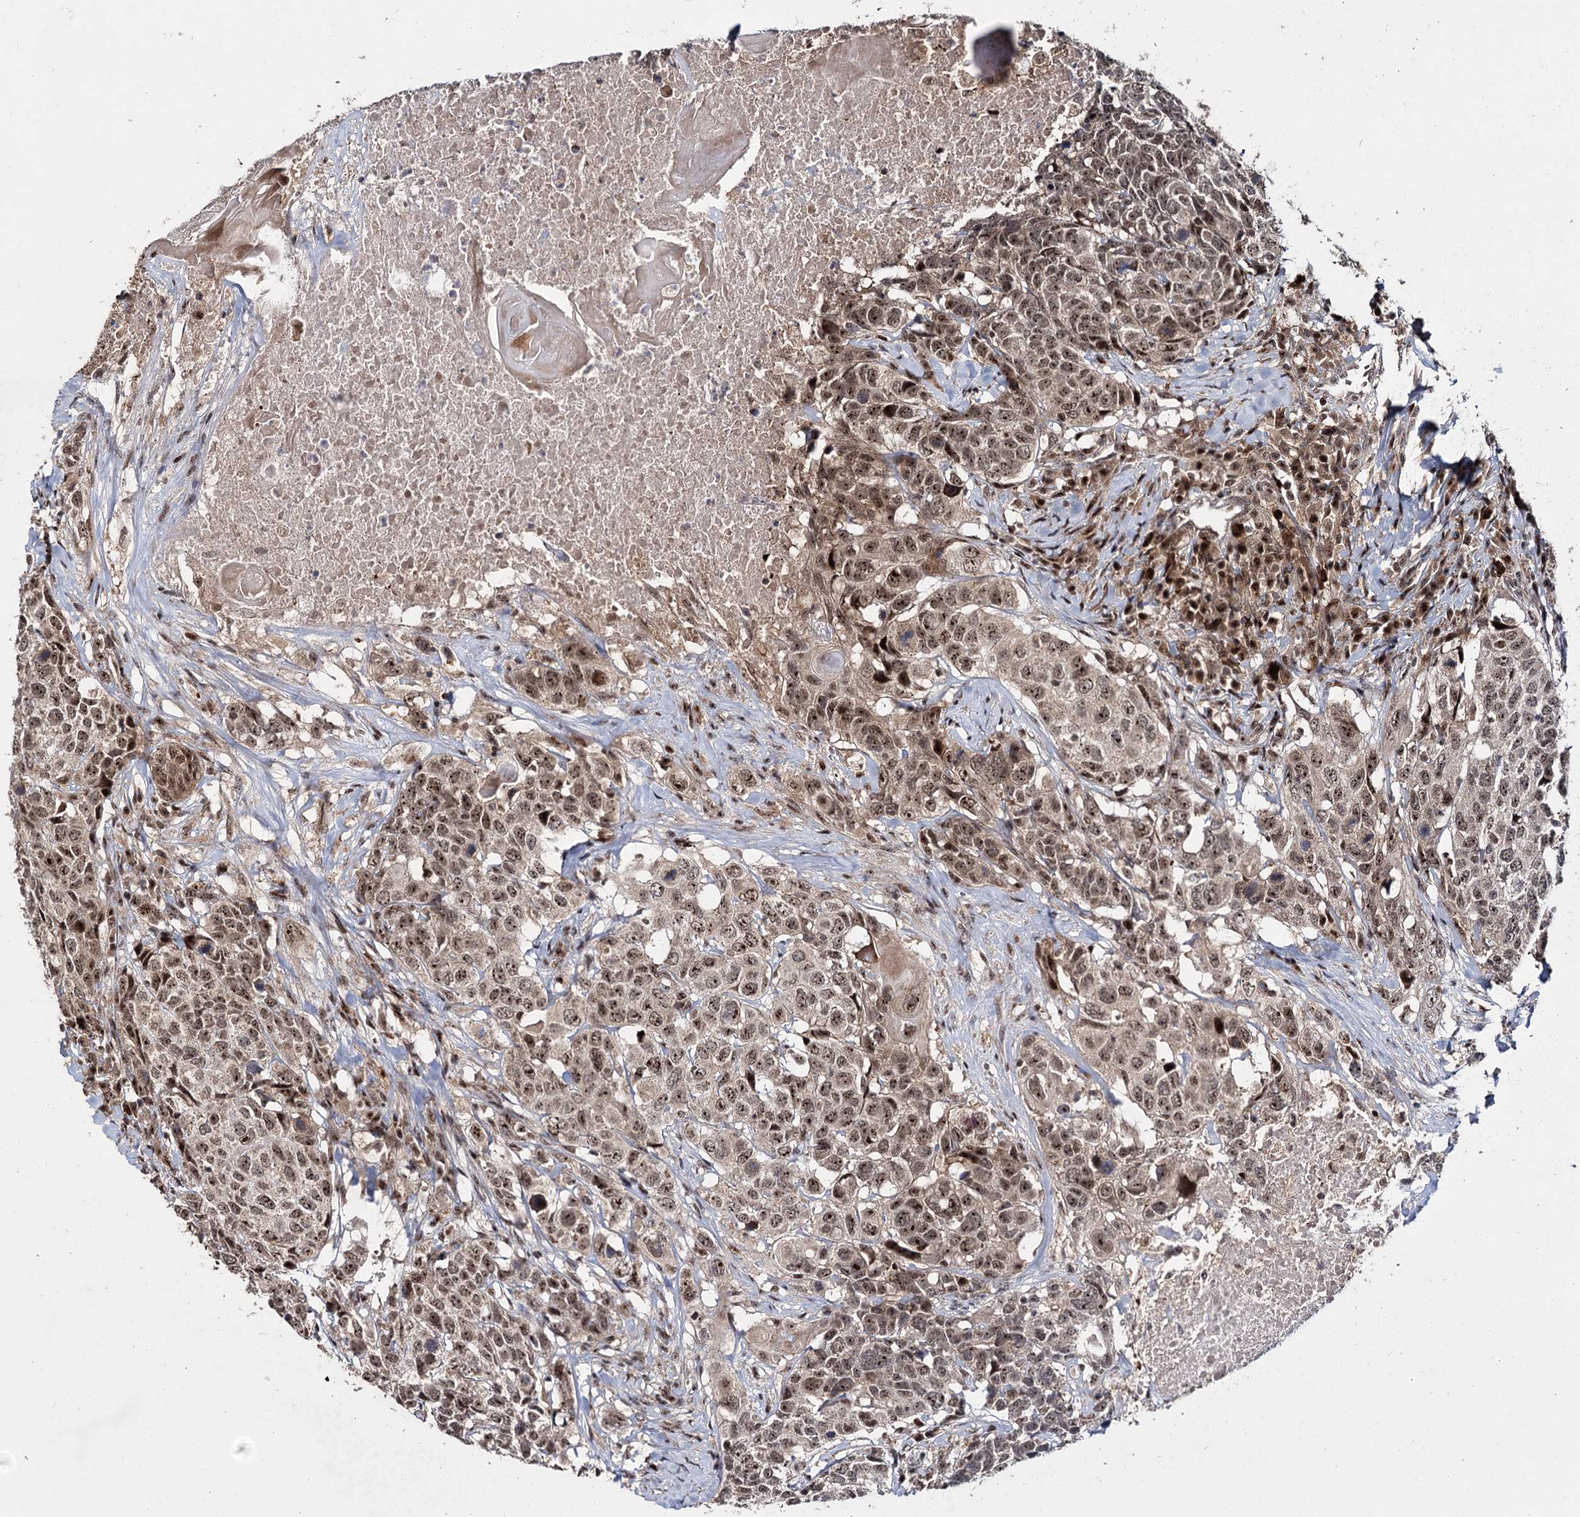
{"staining": {"intensity": "moderate", "quantity": ">75%", "location": "nuclear"}, "tissue": "head and neck cancer", "cell_type": "Tumor cells", "image_type": "cancer", "snomed": [{"axis": "morphology", "description": "Squamous cell carcinoma, NOS"}, {"axis": "topography", "description": "Head-Neck"}], "caption": "A brown stain highlights moderate nuclear expression of a protein in squamous cell carcinoma (head and neck) tumor cells. Nuclei are stained in blue.", "gene": "MKNK2", "patient": {"sex": "male", "age": 66}}